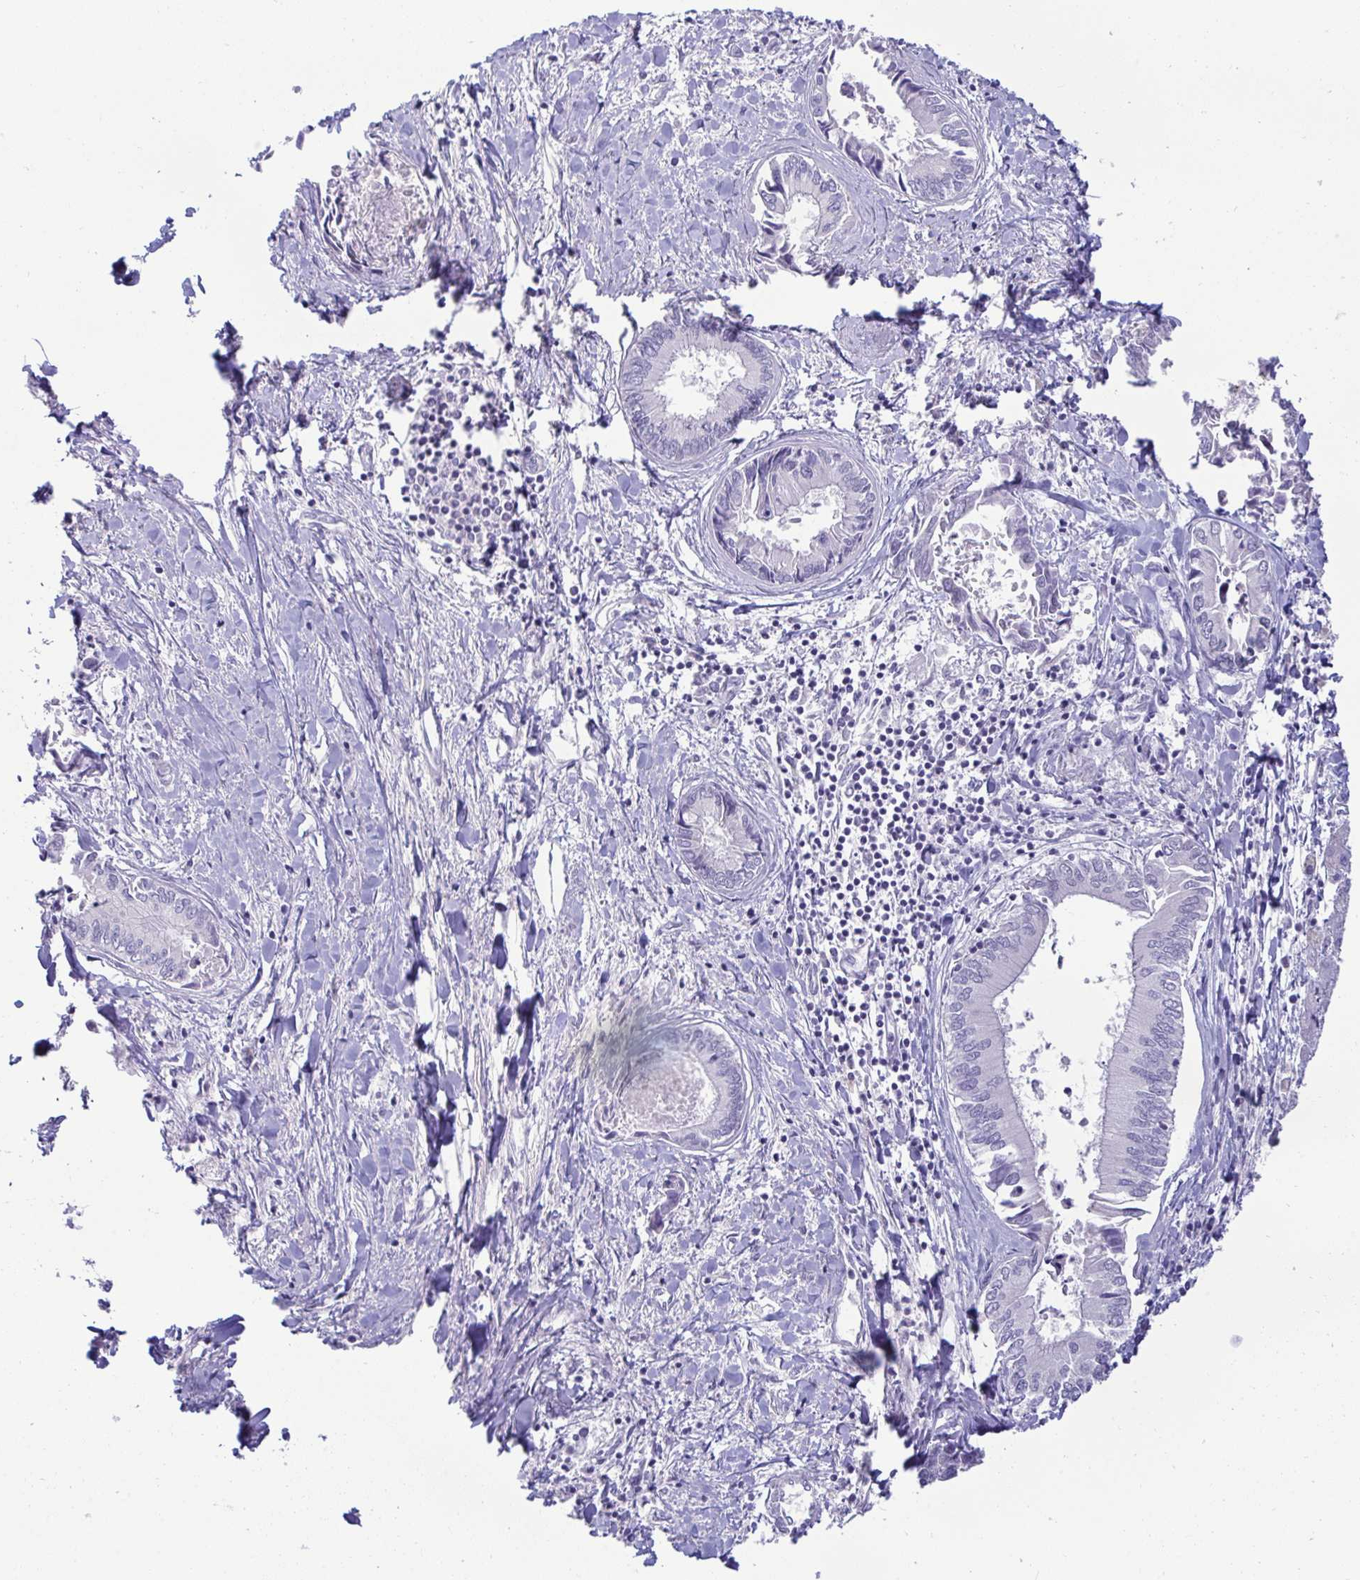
{"staining": {"intensity": "negative", "quantity": "none", "location": "none"}, "tissue": "liver cancer", "cell_type": "Tumor cells", "image_type": "cancer", "snomed": [{"axis": "morphology", "description": "Cholangiocarcinoma"}, {"axis": "topography", "description": "Liver"}], "caption": "Liver cancer stained for a protein using immunohistochemistry reveals no staining tumor cells.", "gene": "DTX3", "patient": {"sex": "male", "age": 66}}